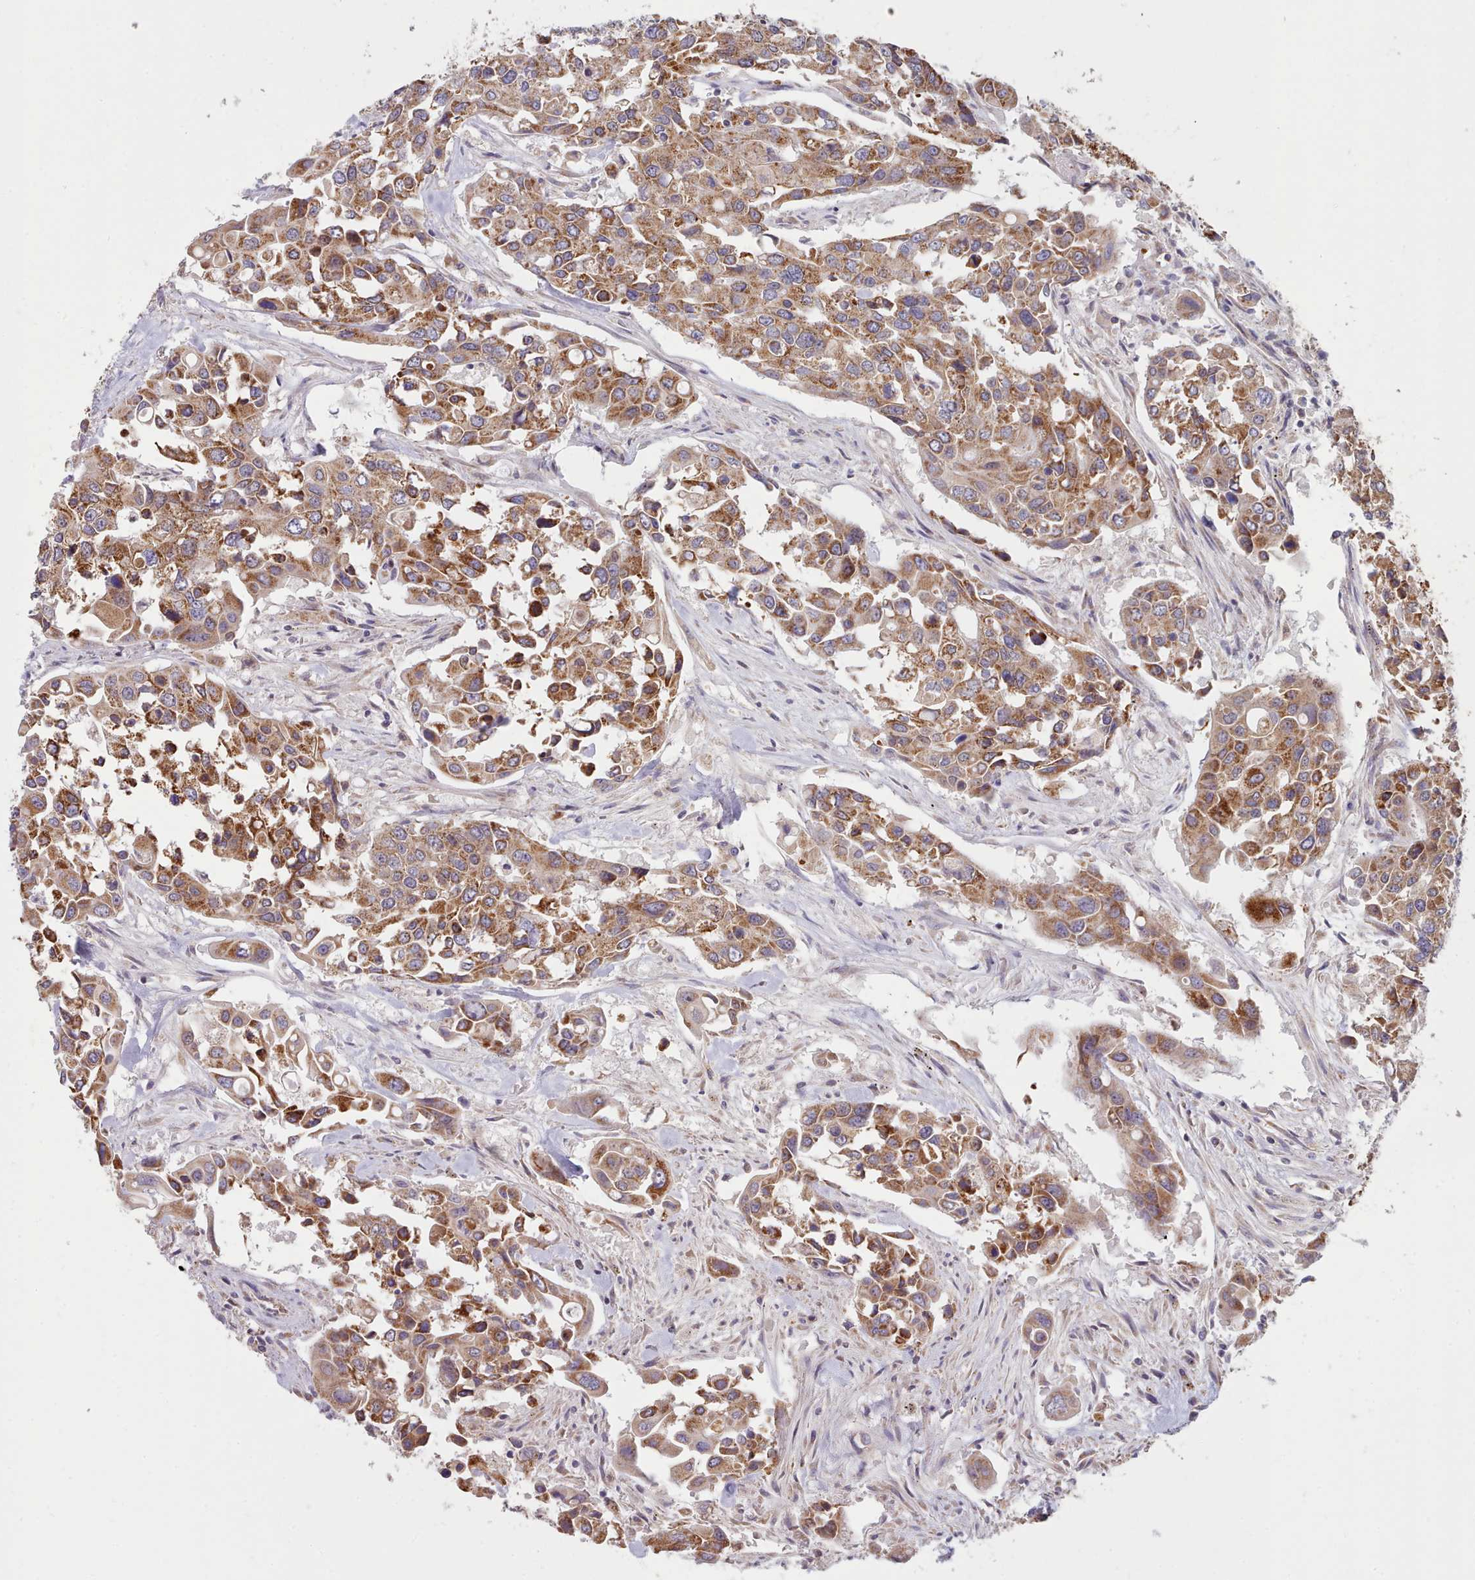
{"staining": {"intensity": "moderate", "quantity": ">75%", "location": "cytoplasmic/membranous"}, "tissue": "colorectal cancer", "cell_type": "Tumor cells", "image_type": "cancer", "snomed": [{"axis": "morphology", "description": "Adenocarcinoma, NOS"}, {"axis": "topography", "description": "Colon"}], "caption": "Immunohistochemical staining of human colorectal adenocarcinoma displays medium levels of moderate cytoplasmic/membranous protein positivity in about >75% of tumor cells.", "gene": "HSDL2", "patient": {"sex": "male", "age": 77}}